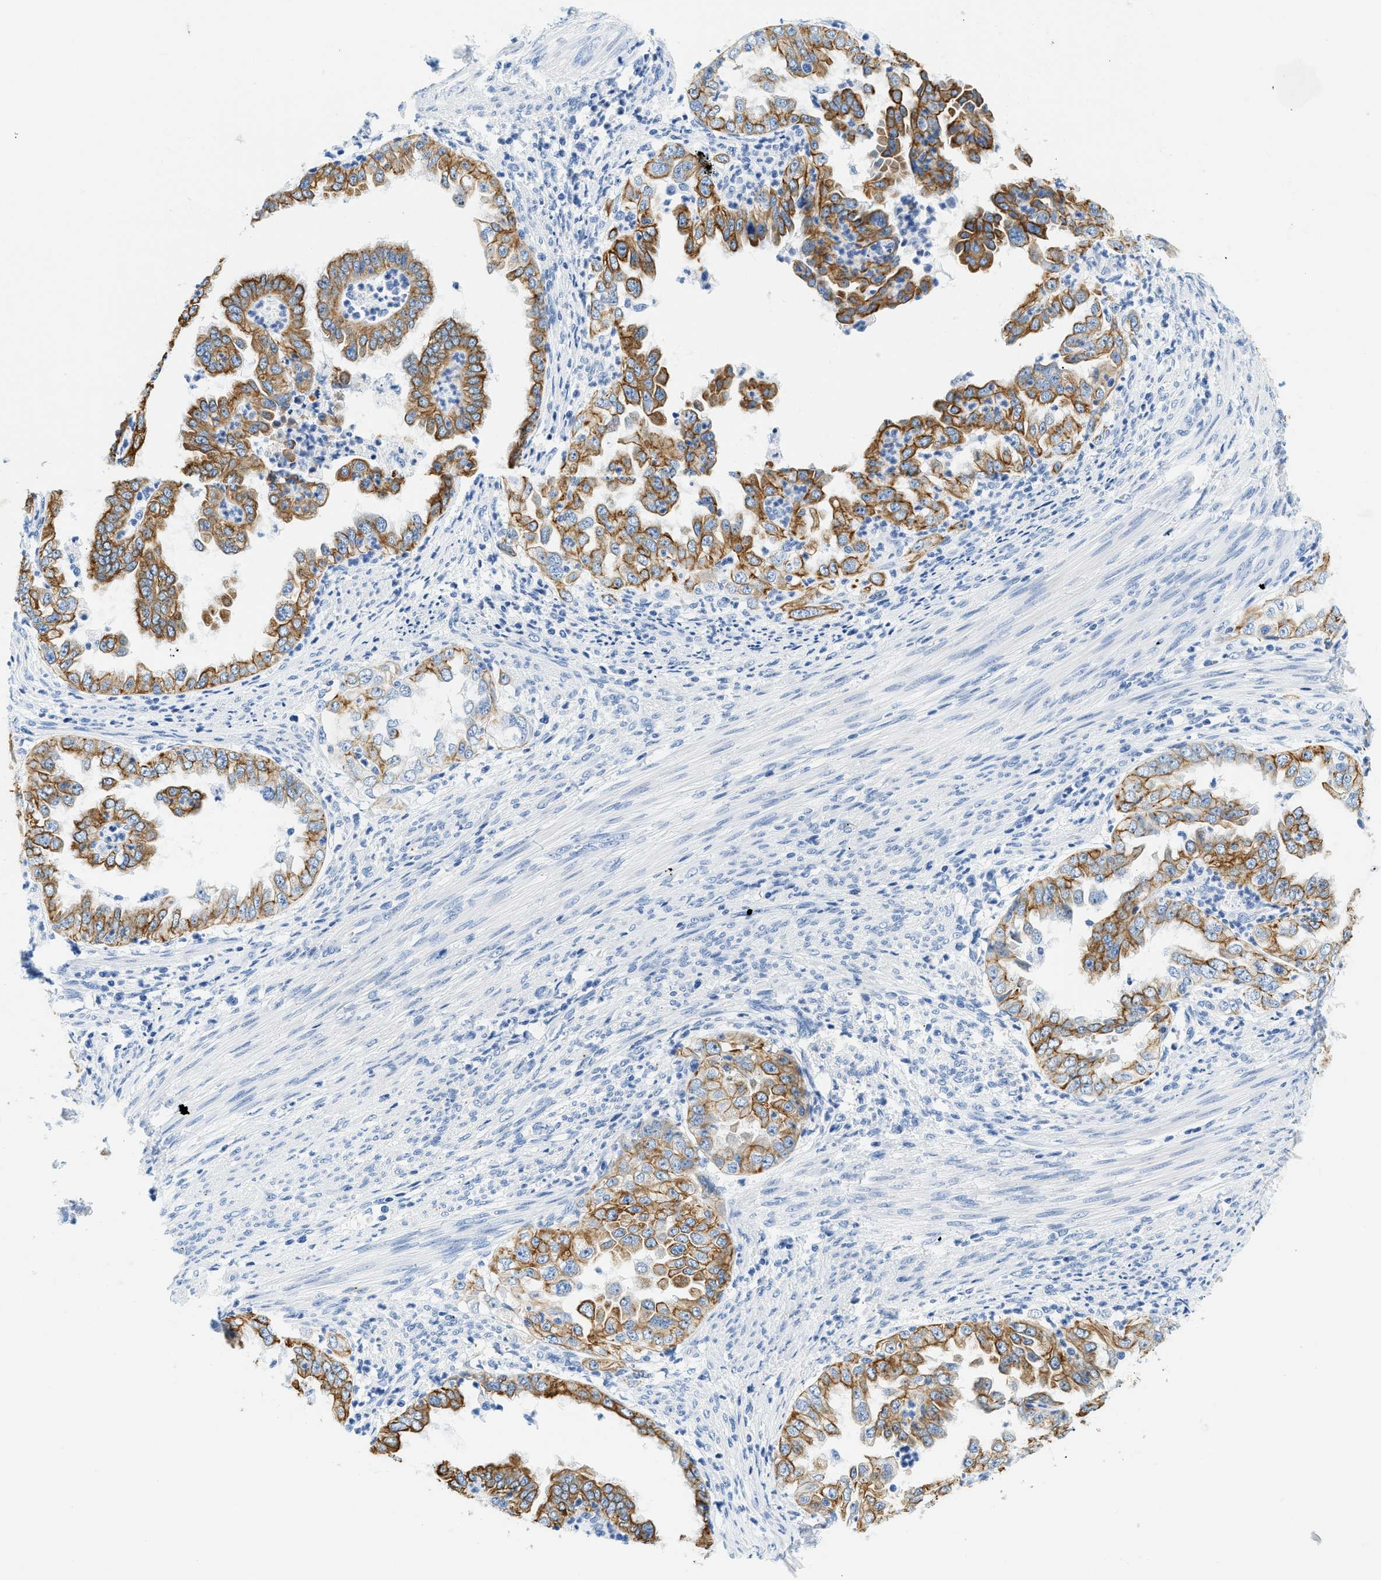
{"staining": {"intensity": "moderate", "quantity": ">75%", "location": "cytoplasmic/membranous"}, "tissue": "endometrial cancer", "cell_type": "Tumor cells", "image_type": "cancer", "snomed": [{"axis": "morphology", "description": "Adenocarcinoma, NOS"}, {"axis": "topography", "description": "Endometrium"}], "caption": "Endometrial cancer (adenocarcinoma) stained for a protein displays moderate cytoplasmic/membranous positivity in tumor cells.", "gene": "STXBP2", "patient": {"sex": "female", "age": 85}}